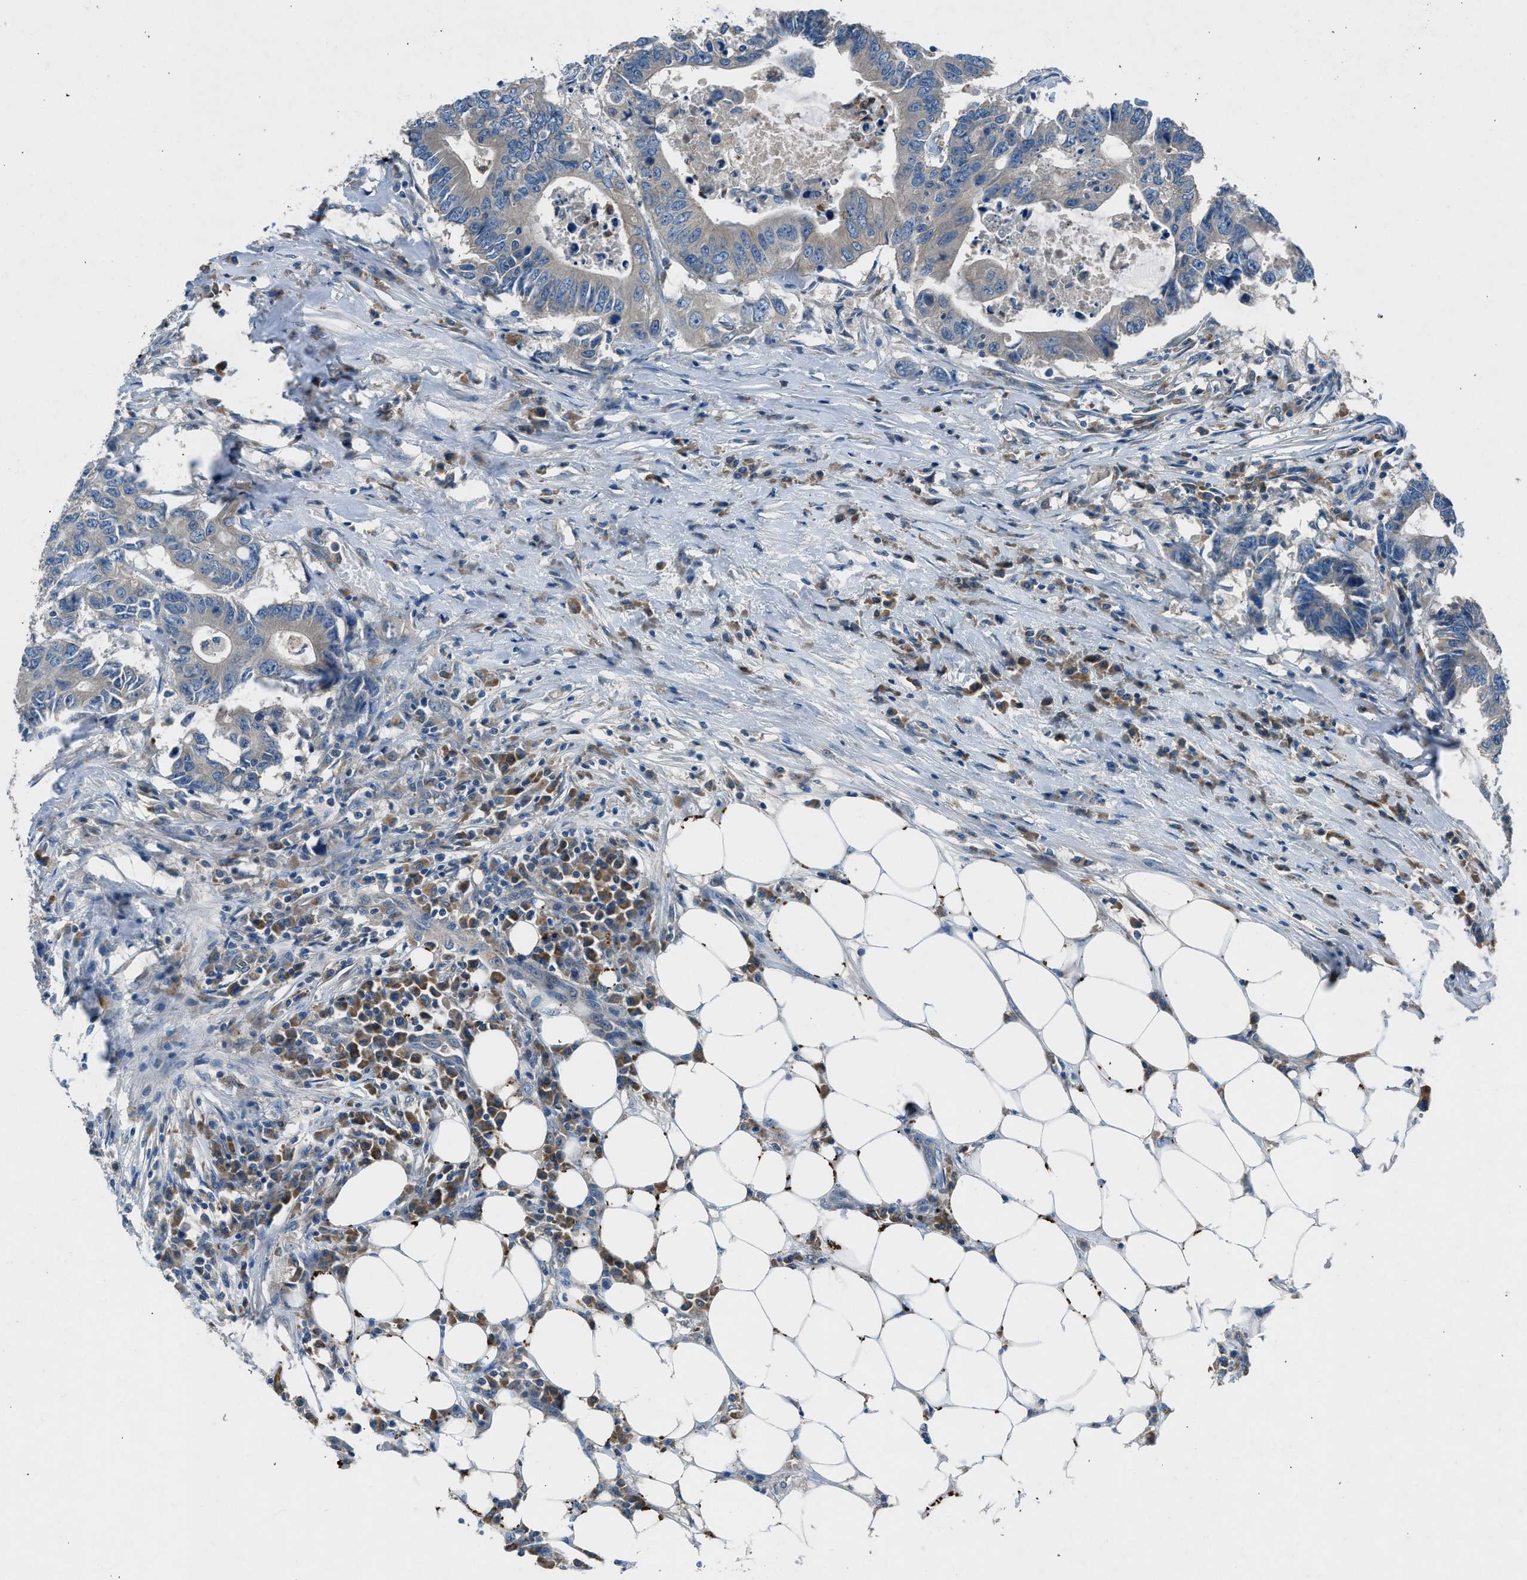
{"staining": {"intensity": "negative", "quantity": "none", "location": "none"}, "tissue": "colorectal cancer", "cell_type": "Tumor cells", "image_type": "cancer", "snomed": [{"axis": "morphology", "description": "Adenocarcinoma, NOS"}, {"axis": "topography", "description": "Colon"}], "caption": "Tumor cells are negative for brown protein staining in adenocarcinoma (colorectal).", "gene": "BMP1", "patient": {"sex": "male", "age": 71}}